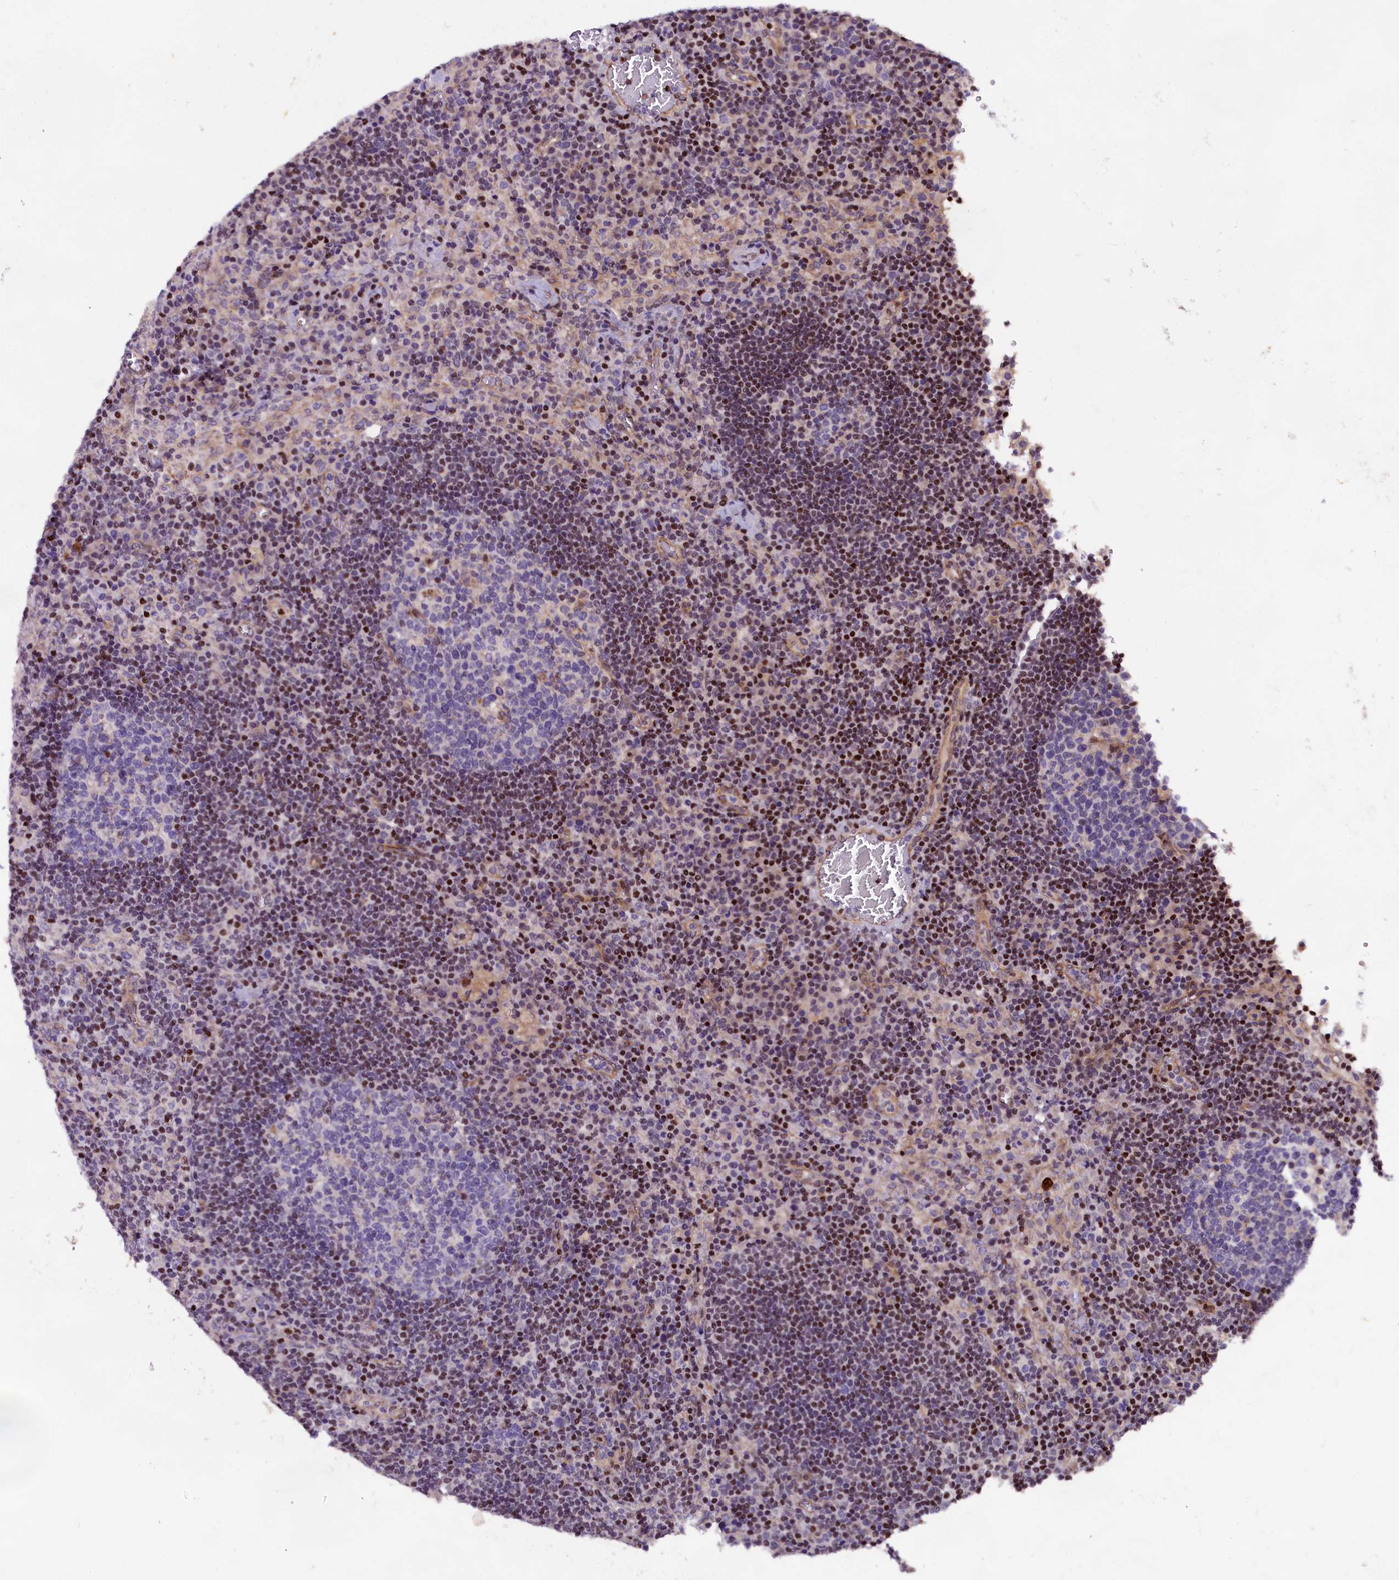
{"staining": {"intensity": "moderate", "quantity": "<25%", "location": "nuclear"}, "tissue": "lymph node", "cell_type": "Germinal center cells", "image_type": "normal", "snomed": [{"axis": "morphology", "description": "Normal tissue, NOS"}, {"axis": "topography", "description": "Lymph node"}], "caption": "Immunohistochemical staining of unremarkable lymph node demonstrates <25% levels of moderate nuclear protein expression in approximately <25% of germinal center cells.", "gene": "SP4", "patient": {"sex": "male", "age": 58}}